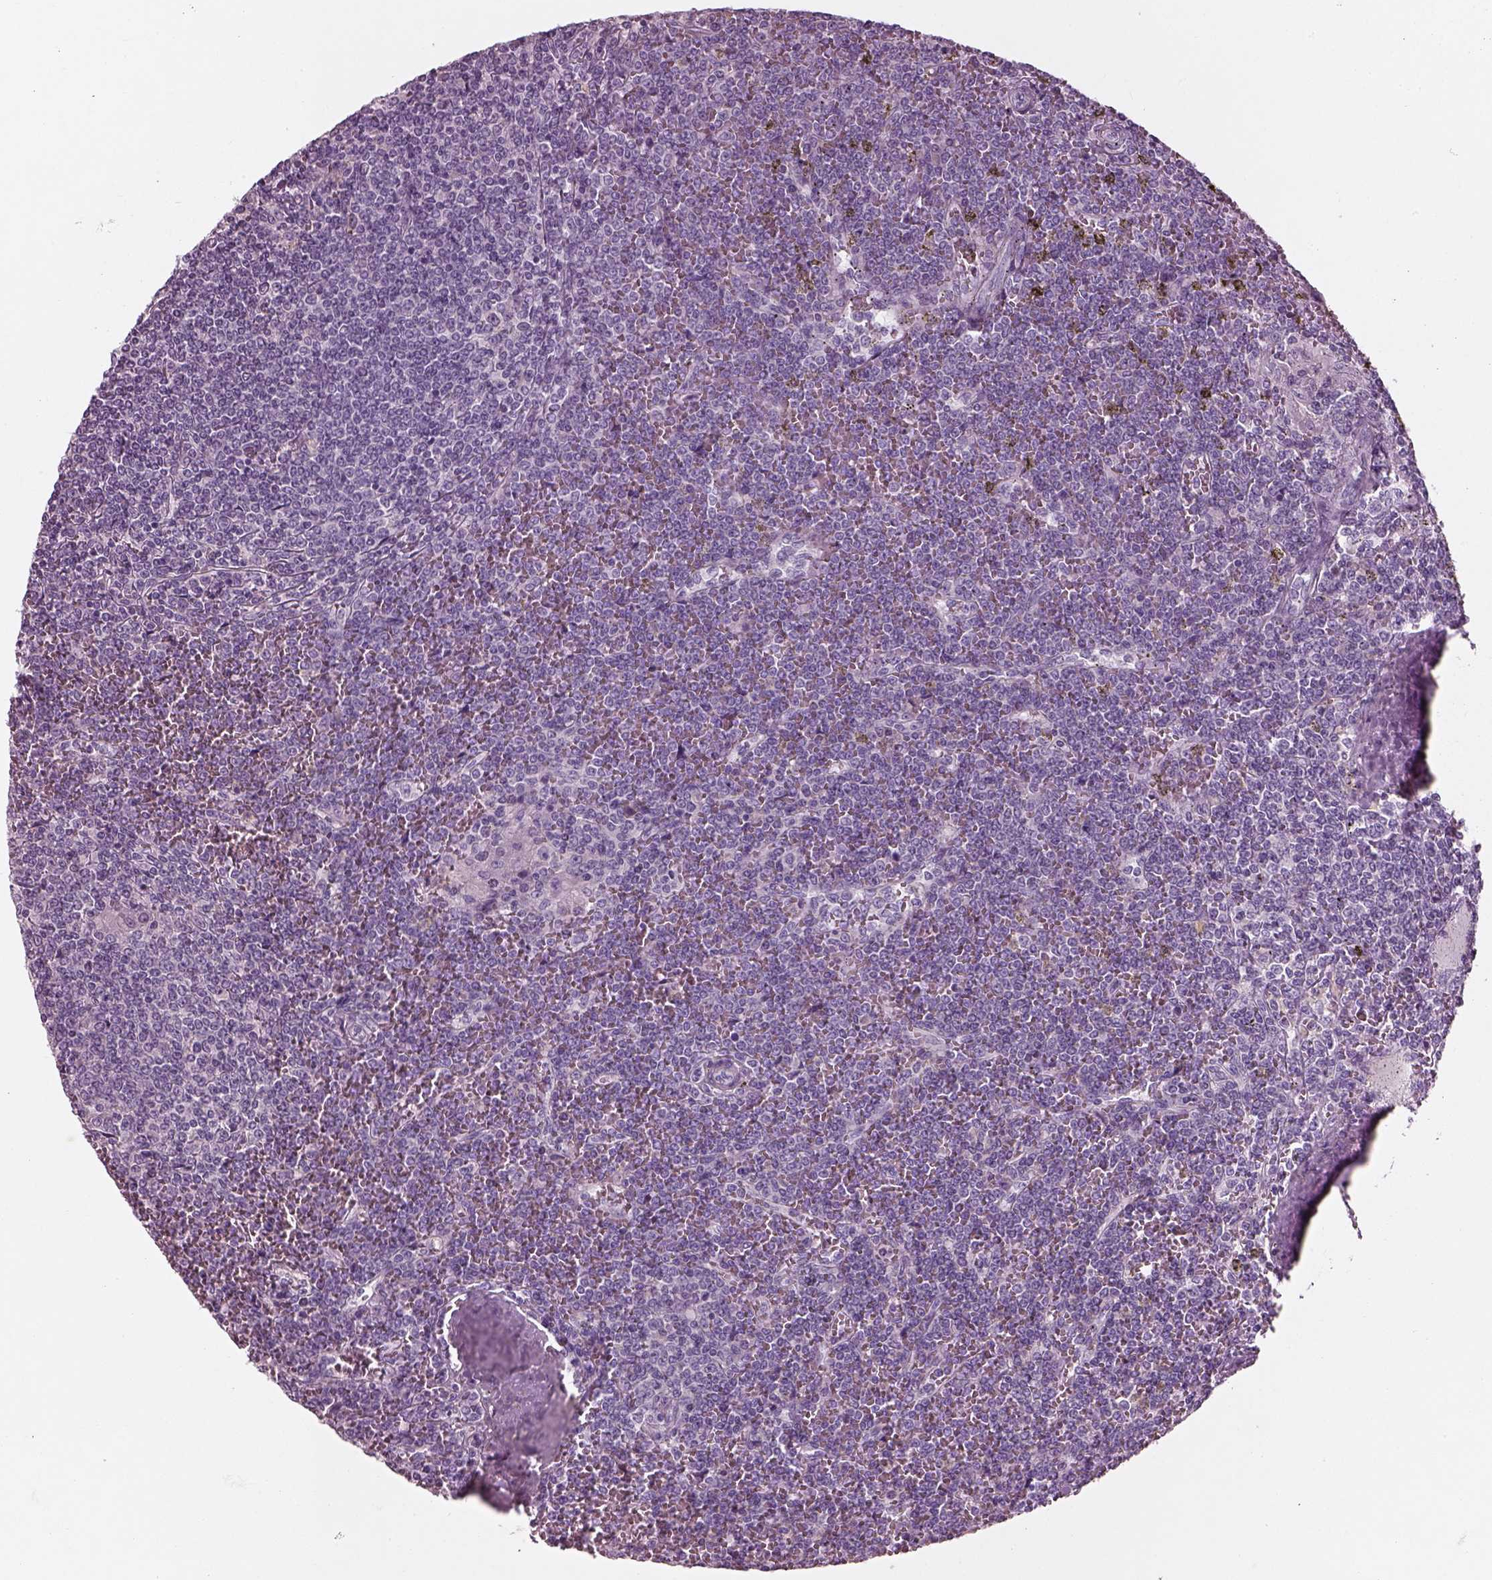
{"staining": {"intensity": "negative", "quantity": "none", "location": "none"}, "tissue": "lymphoma", "cell_type": "Tumor cells", "image_type": "cancer", "snomed": [{"axis": "morphology", "description": "Malignant lymphoma, non-Hodgkin's type, Low grade"}, {"axis": "topography", "description": "Spleen"}], "caption": "DAB (3,3'-diaminobenzidine) immunohistochemical staining of lymphoma displays no significant staining in tumor cells.", "gene": "SLC27A2", "patient": {"sex": "female", "age": 19}}